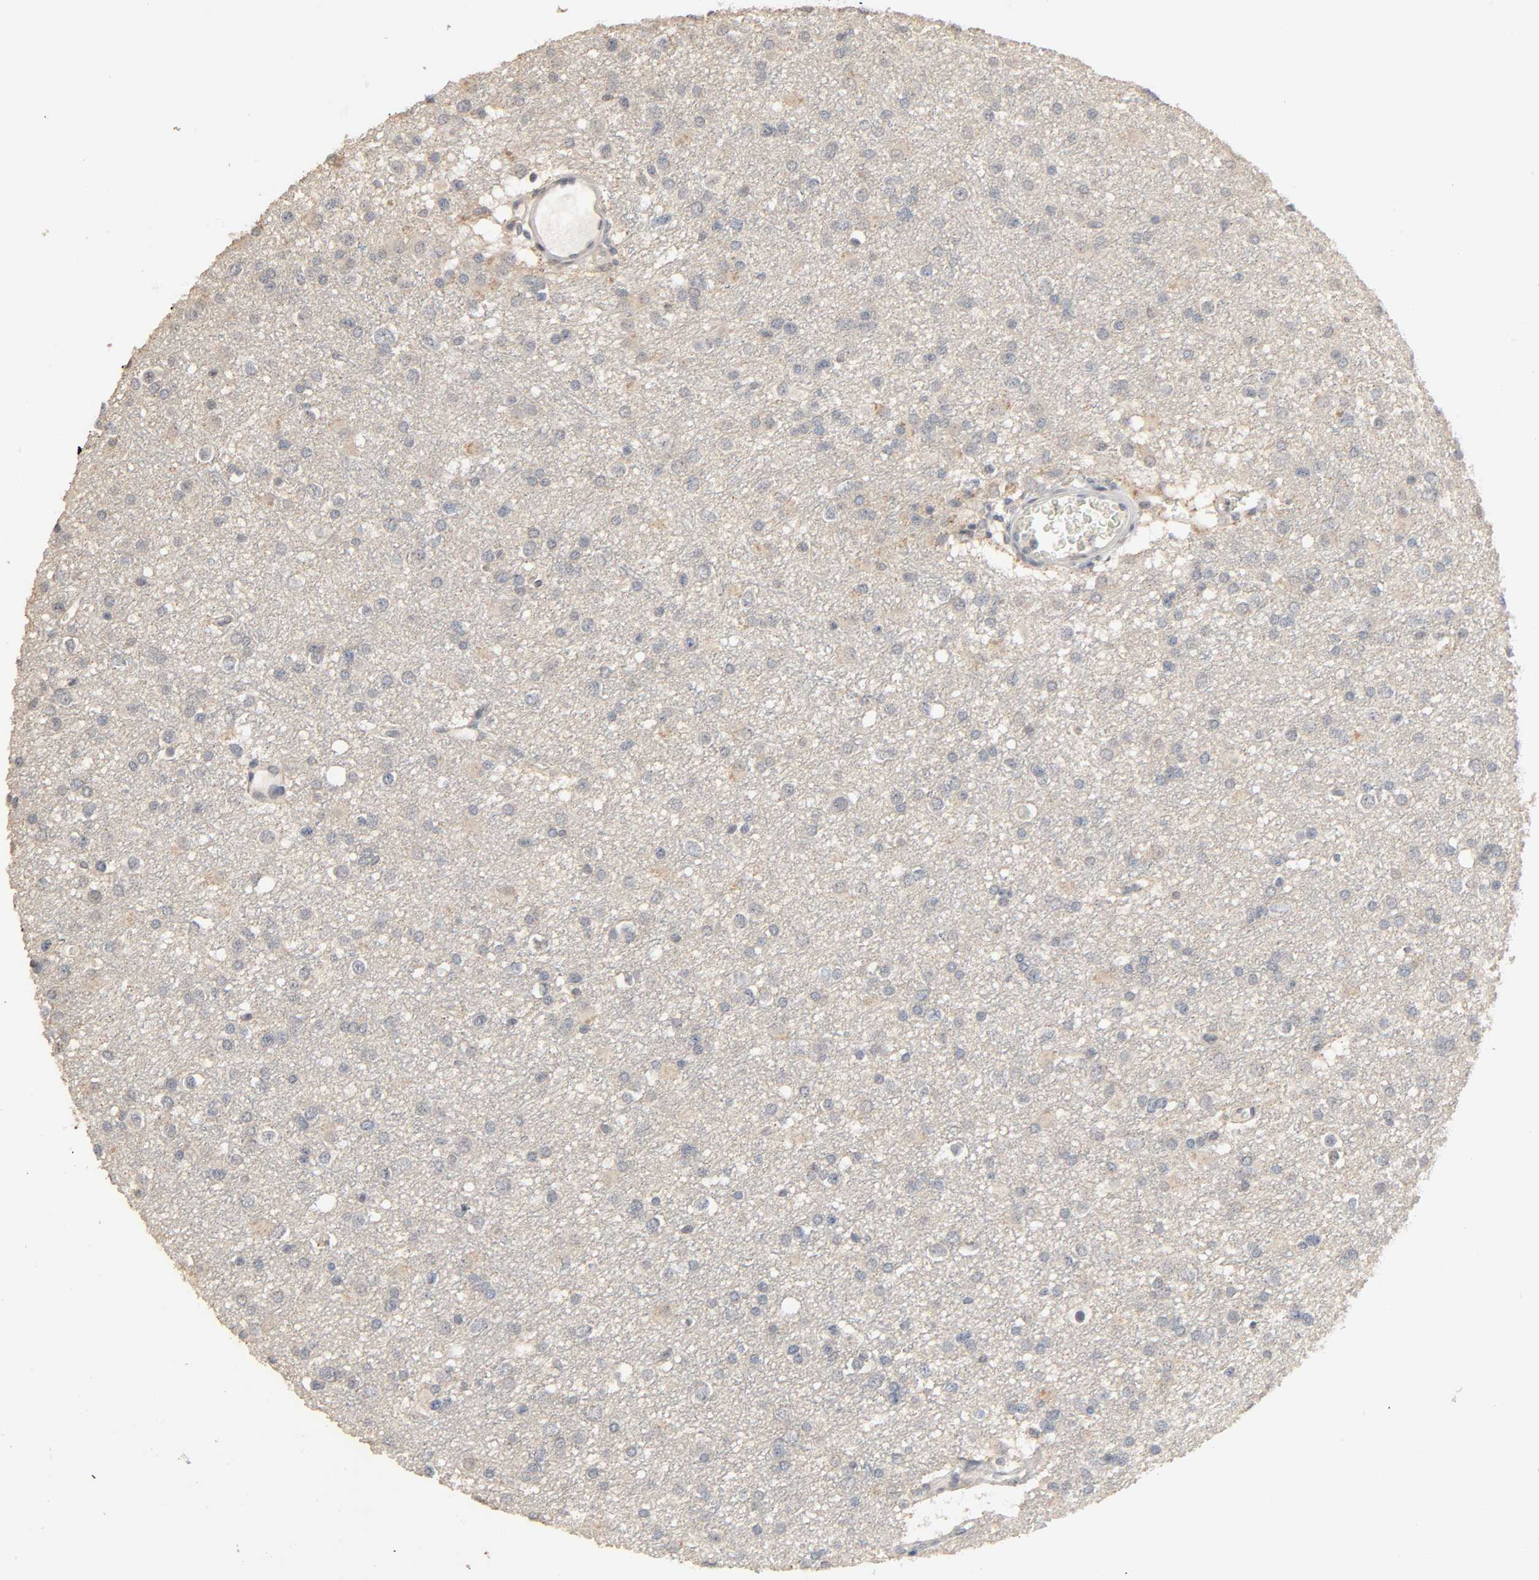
{"staining": {"intensity": "negative", "quantity": "none", "location": "none"}, "tissue": "glioma", "cell_type": "Tumor cells", "image_type": "cancer", "snomed": [{"axis": "morphology", "description": "Glioma, malignant, Low grade"}, {"axis": "topography", "description": "Brain"}], "caption": "A high-resolution image shows IHC staining of glioma, which displays no significant positivity in tumor cells. Nuclei are stained in blue.", "gene": "MAGEA8", "patient": {"sex": "male", "age": 42}}